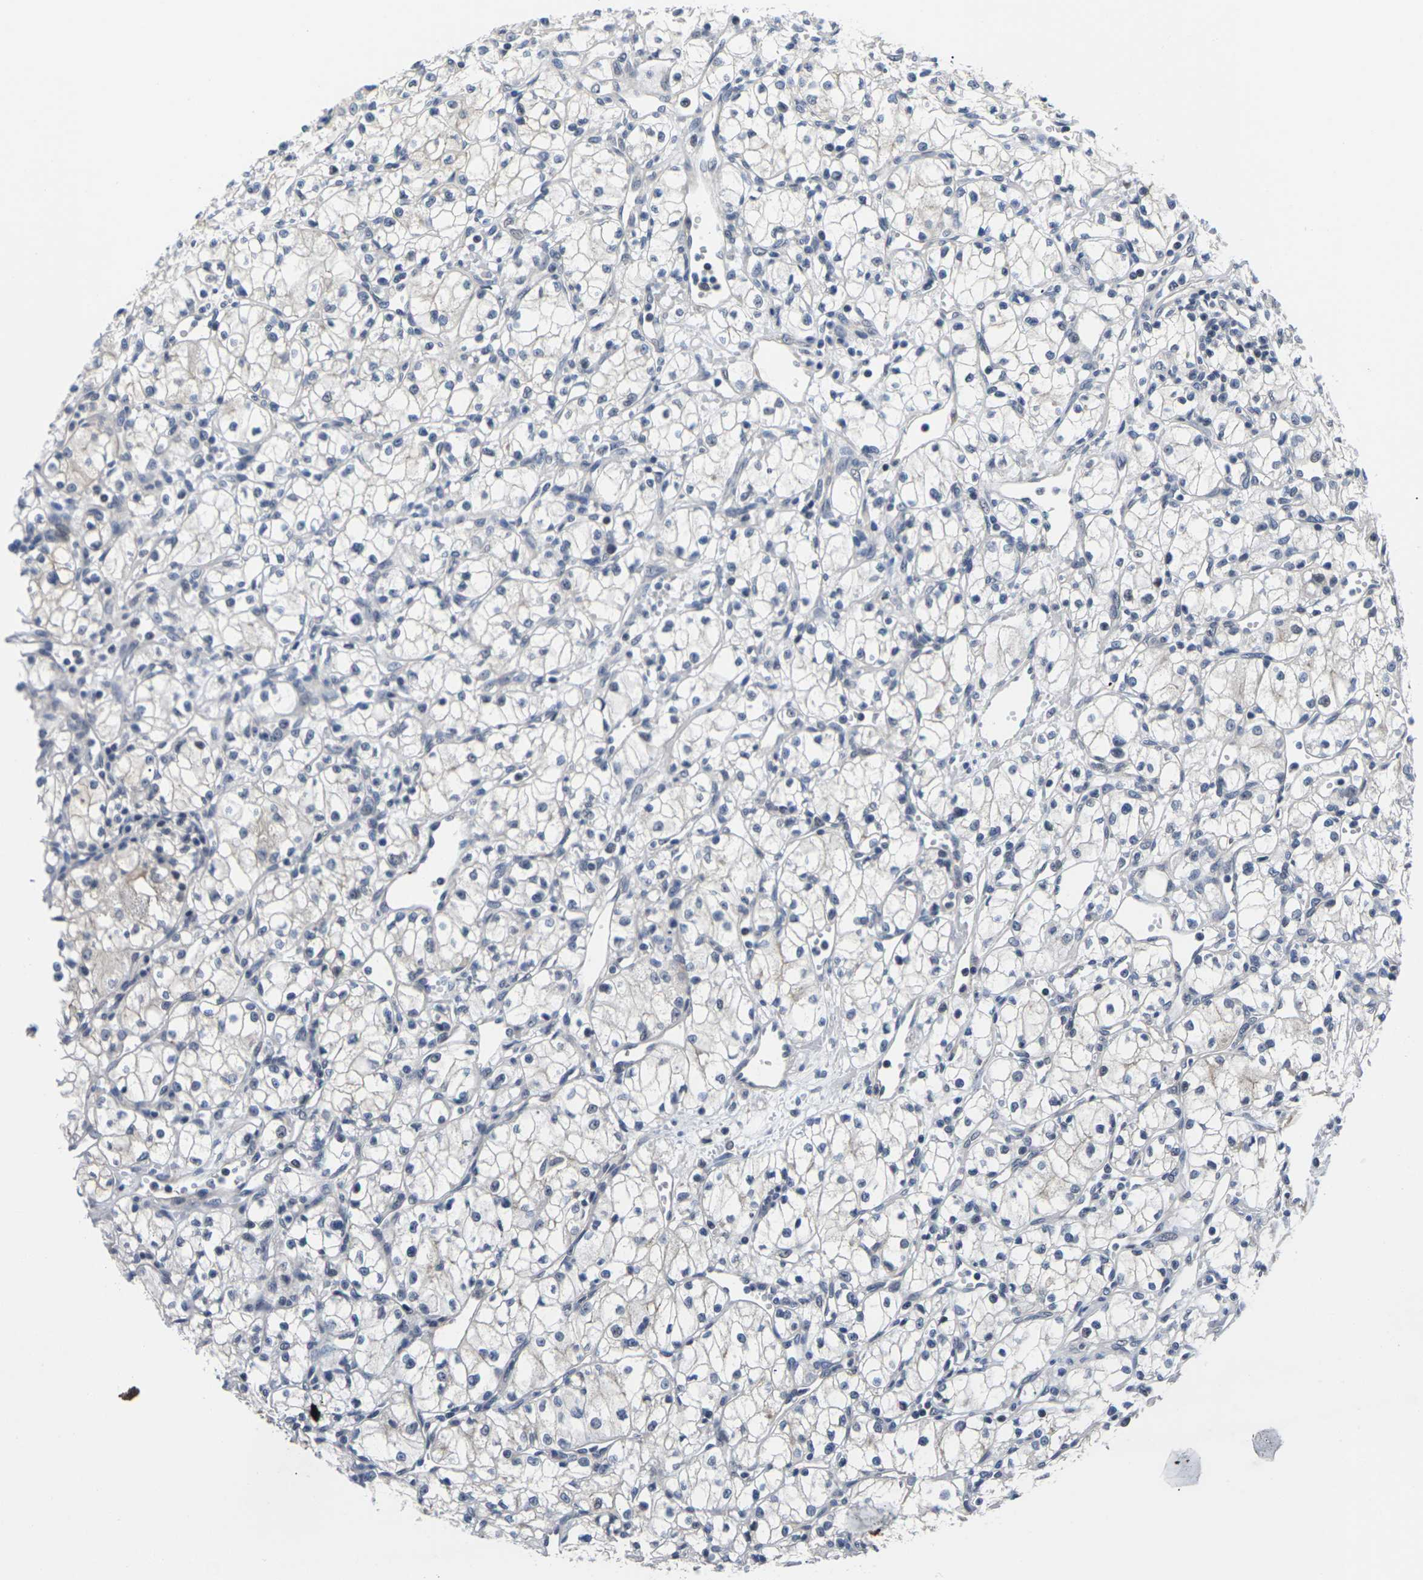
{"staining": {"intensity": "negative", "quantity": "none", "location": "none"}, "tissue": "renal cancer", "cell_type": "Tumor cells", "image_type": "cancer", "snomed": [{"axis": "morphology", "description": "Normal tissue, NOS"}, {"axis": "morphology", "description": "Adenocarcinoma, NOS"}, {"axis": "topography", "description": "Kidney"}], "caption": "Human renal cancer stained for a protein using immunohistochemistry (IHC) reveals no positivity in tumor cells.", "gene": "ST6GAL2", "patient": {"sex": "male", "age": 59}}